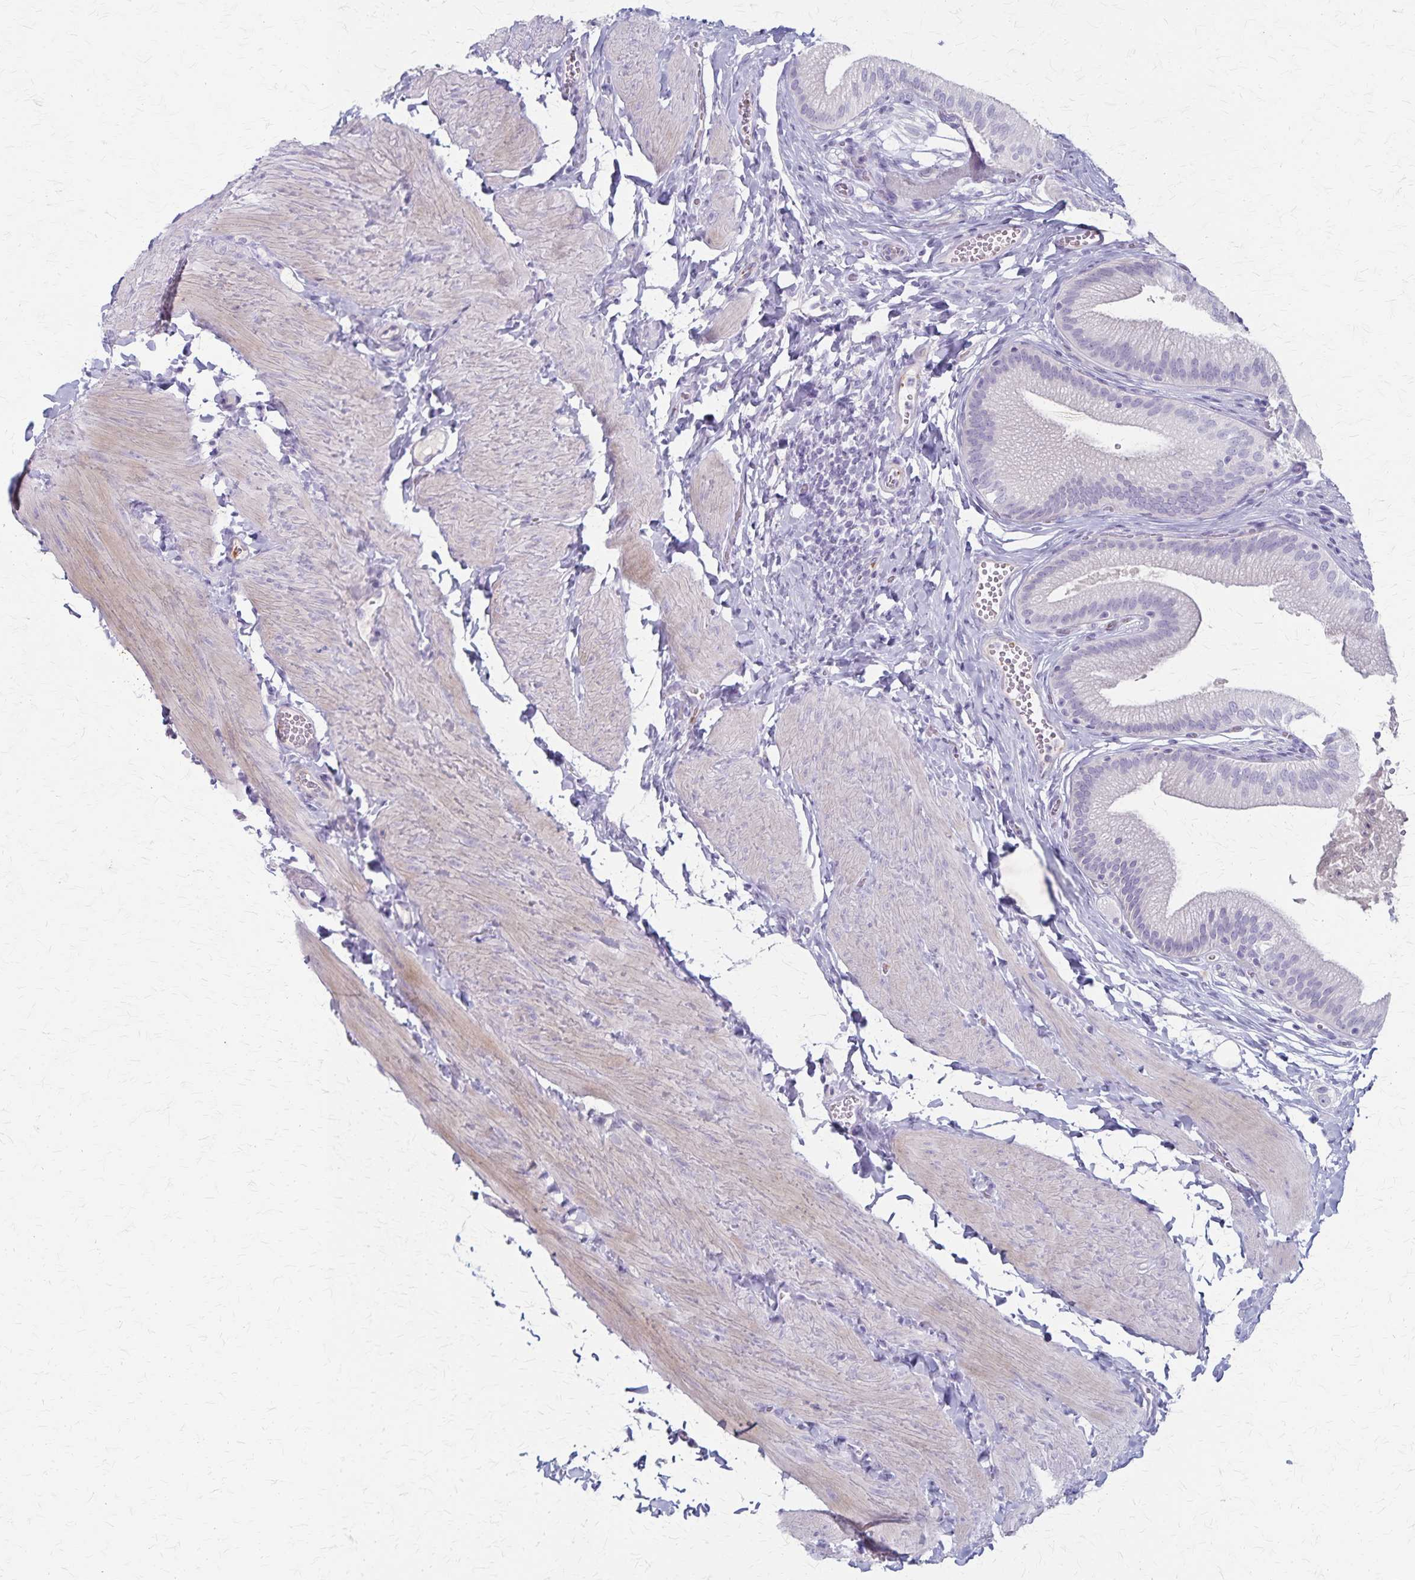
{"staining": {"intensity": "negative", "quantity": "none", "location": "none"}, "tissue": "gallbladder", "cell_type": "Glandular cells", "image_type": "normal", "snomed": [{"axis": "morphology", "description": "Normal tissue, NOS"}, {"axis": "topography", "description": "Gallbladder"}, {"axis": "topography", "description": "Peripheral nerve tissue"}], "caption": "This is a image of immunohistochemistry (IHC) staining of unremarkable gallbladder, which shows no staining in glandular cells. (Brightfield microscopy of DAB immunohistochemistry (IHC) at high magnification).", "gene": "RASL10B", "patient": {"sex": "male", "age": 17}}